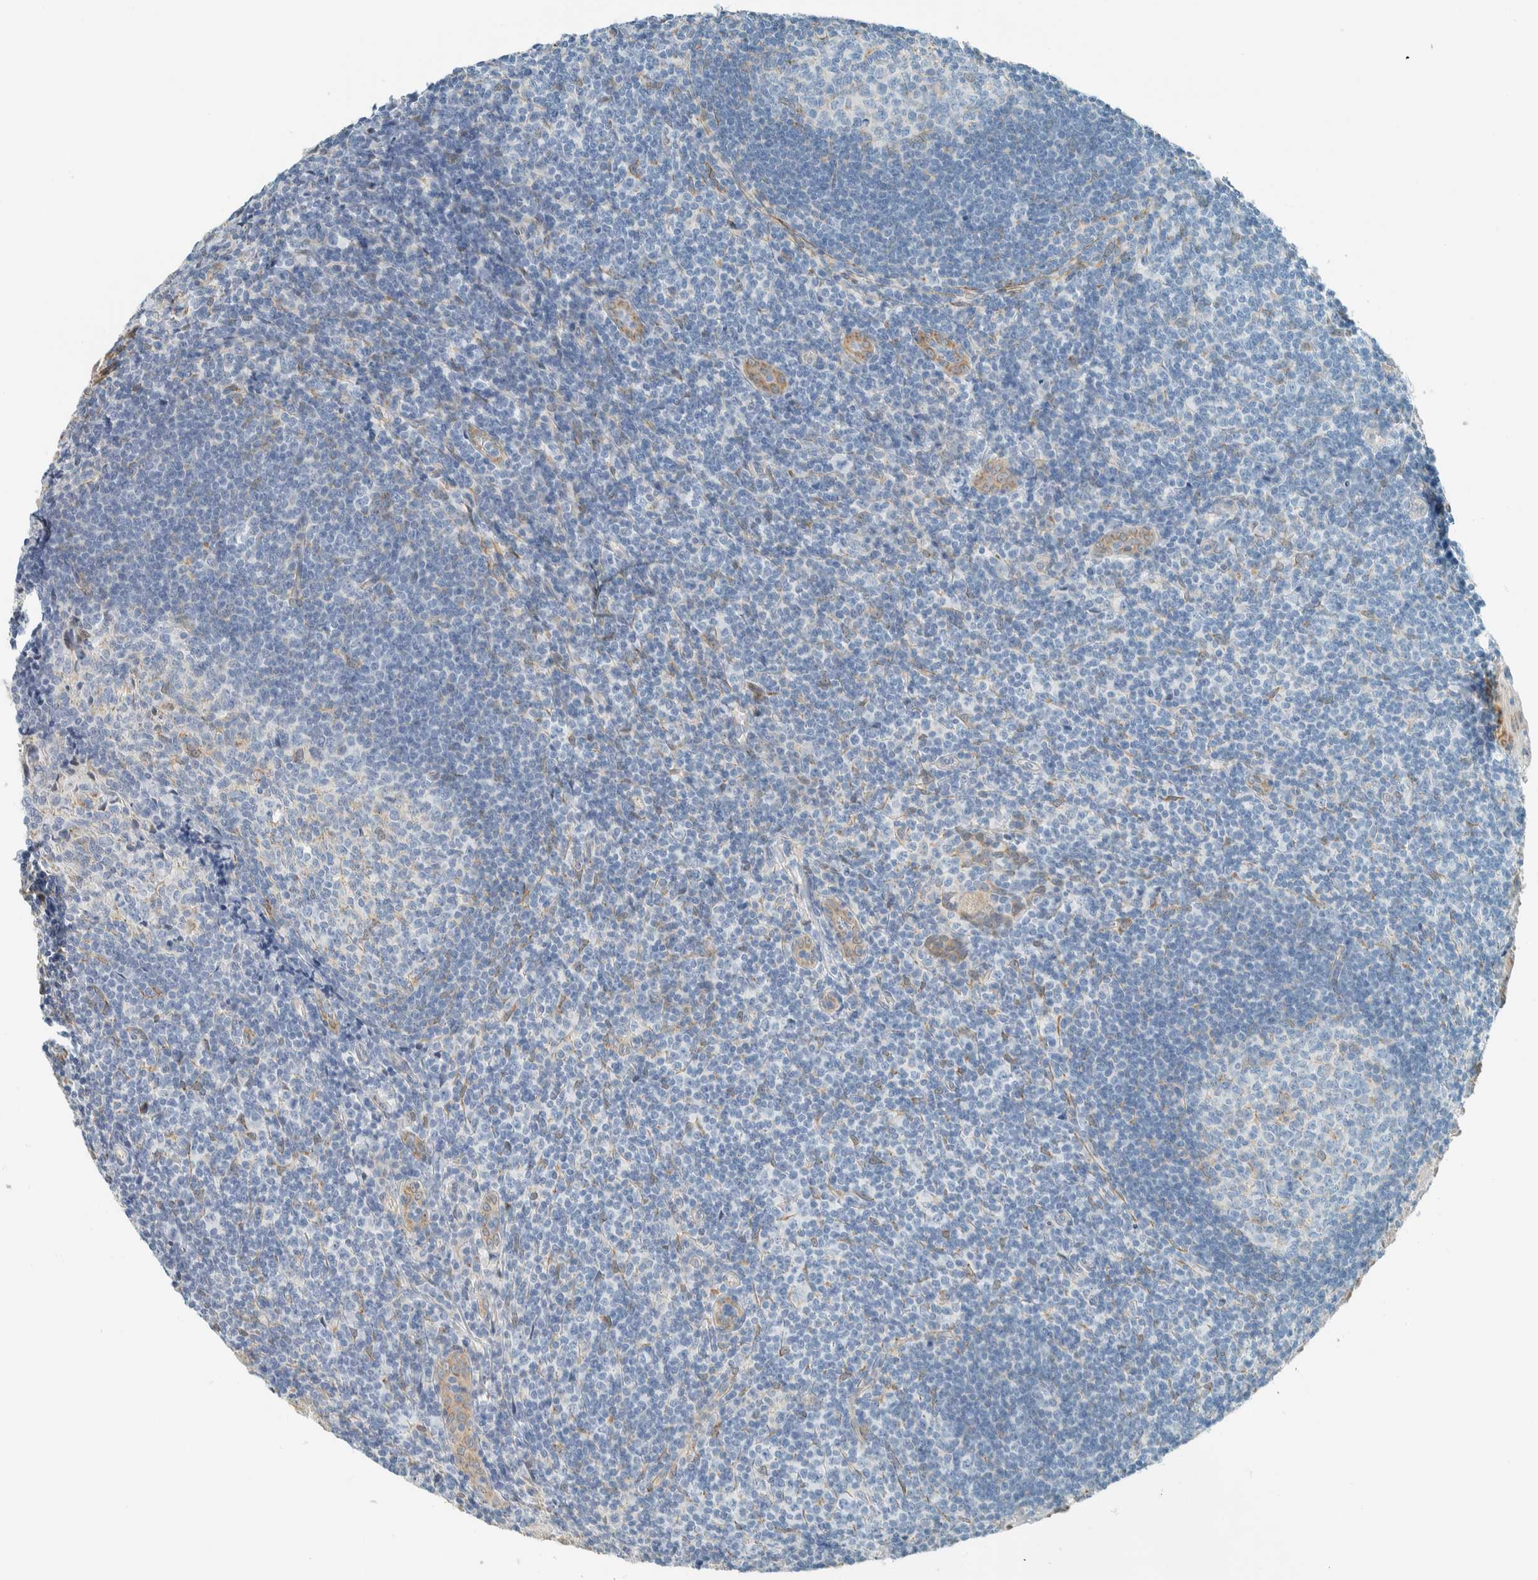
{"staining": {"intensity": "weak", "quantity": "<25%", "location": "cytoplasmic/membranous"}, "tissue": "tonsil", "cell_type": "Germinal center cells", "image_type": "normal", "snomed": [{"axis": "morphology", "description": "Normal tissue, NOS"}, {"axis": "topography", "description": "Tonsil"}], "caption": "Photomicrograph shows no protein positivity in germinal center cells of unremarkable tonsil. Nuclei are stained in blue.", "gene": "ALDH7A1", "patient": {"sex": "male", "age": 37}}